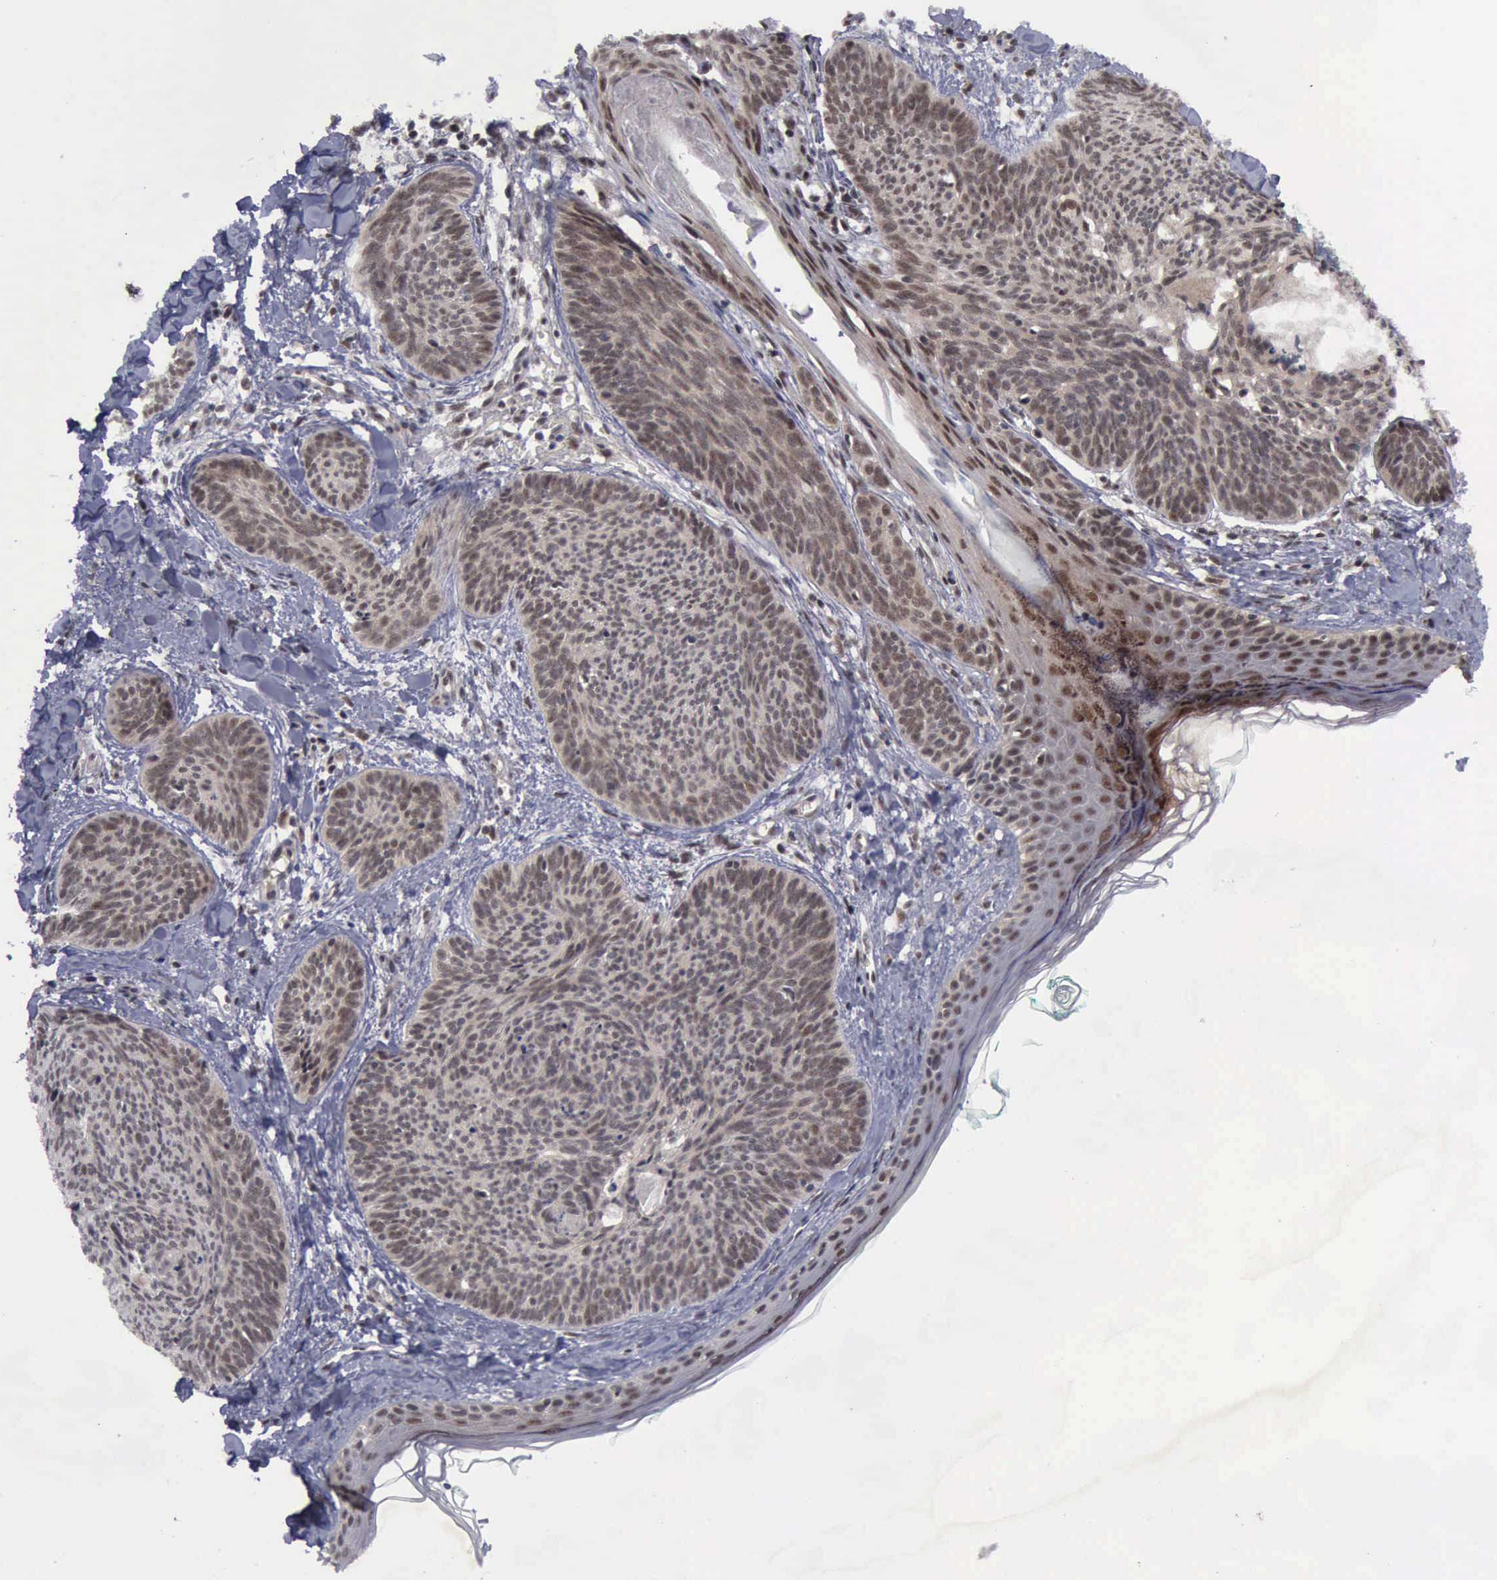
{"staining": {"intensity": "moderate", "quantity": ">75%", "location": "cytoplasmic/membranous,nuclear"}, "tissue": "skin cancer", "cell_type": "Tumor cells", "image_type": "cancer", "snomed": [{"axis": "morphology", "description": "Basal cell carcinoma"}, {"axis": "topography", "description": "Skin"}], "caption": "A medium amount of moderate cytoplasmic/membranous and nuclear expression is appreciated in about >75% of tumor cells in skin cancer tissue.", "gene": "ATM", "patient": {"sex": "female", "age": 81}}